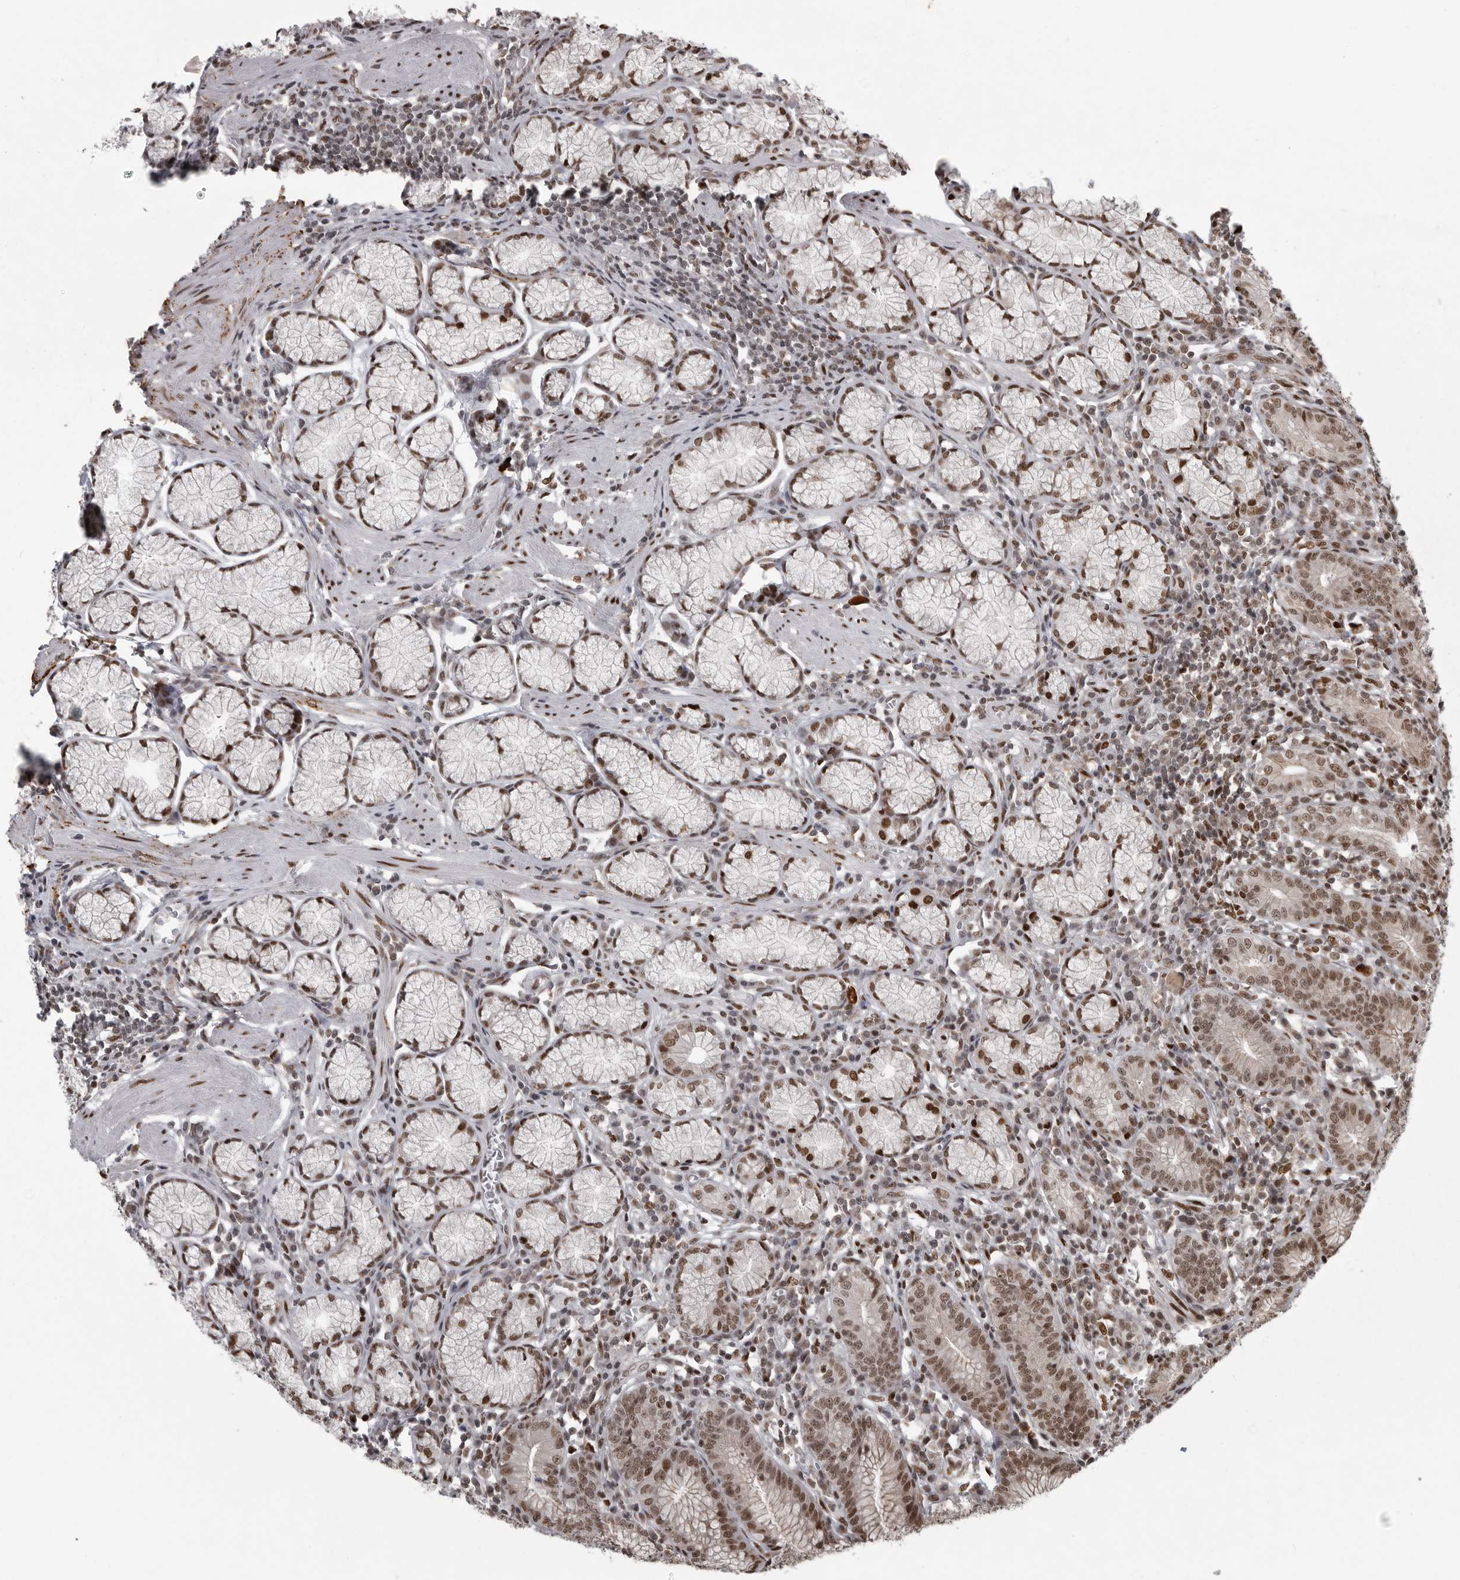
{"staining": {"intensity": "strong", "quantity": "25%-75%", "location": "nuclear"}, "tissue": "stomach", "cell_type": "Glandular cells", "image_type": "normal", "snomed": [{"axis": "morphology", "description": "Normal tissue, NOS"}, {"axis": "topography", "description": "Stomach"}], "caption": "Immunohistochemical staining of benign human stomach shows high levels of strong nuclear positivity in about 25%-75% of glandular cells.", "gene": "YAF2", "patient": {"sex": "male", "age": 55}}